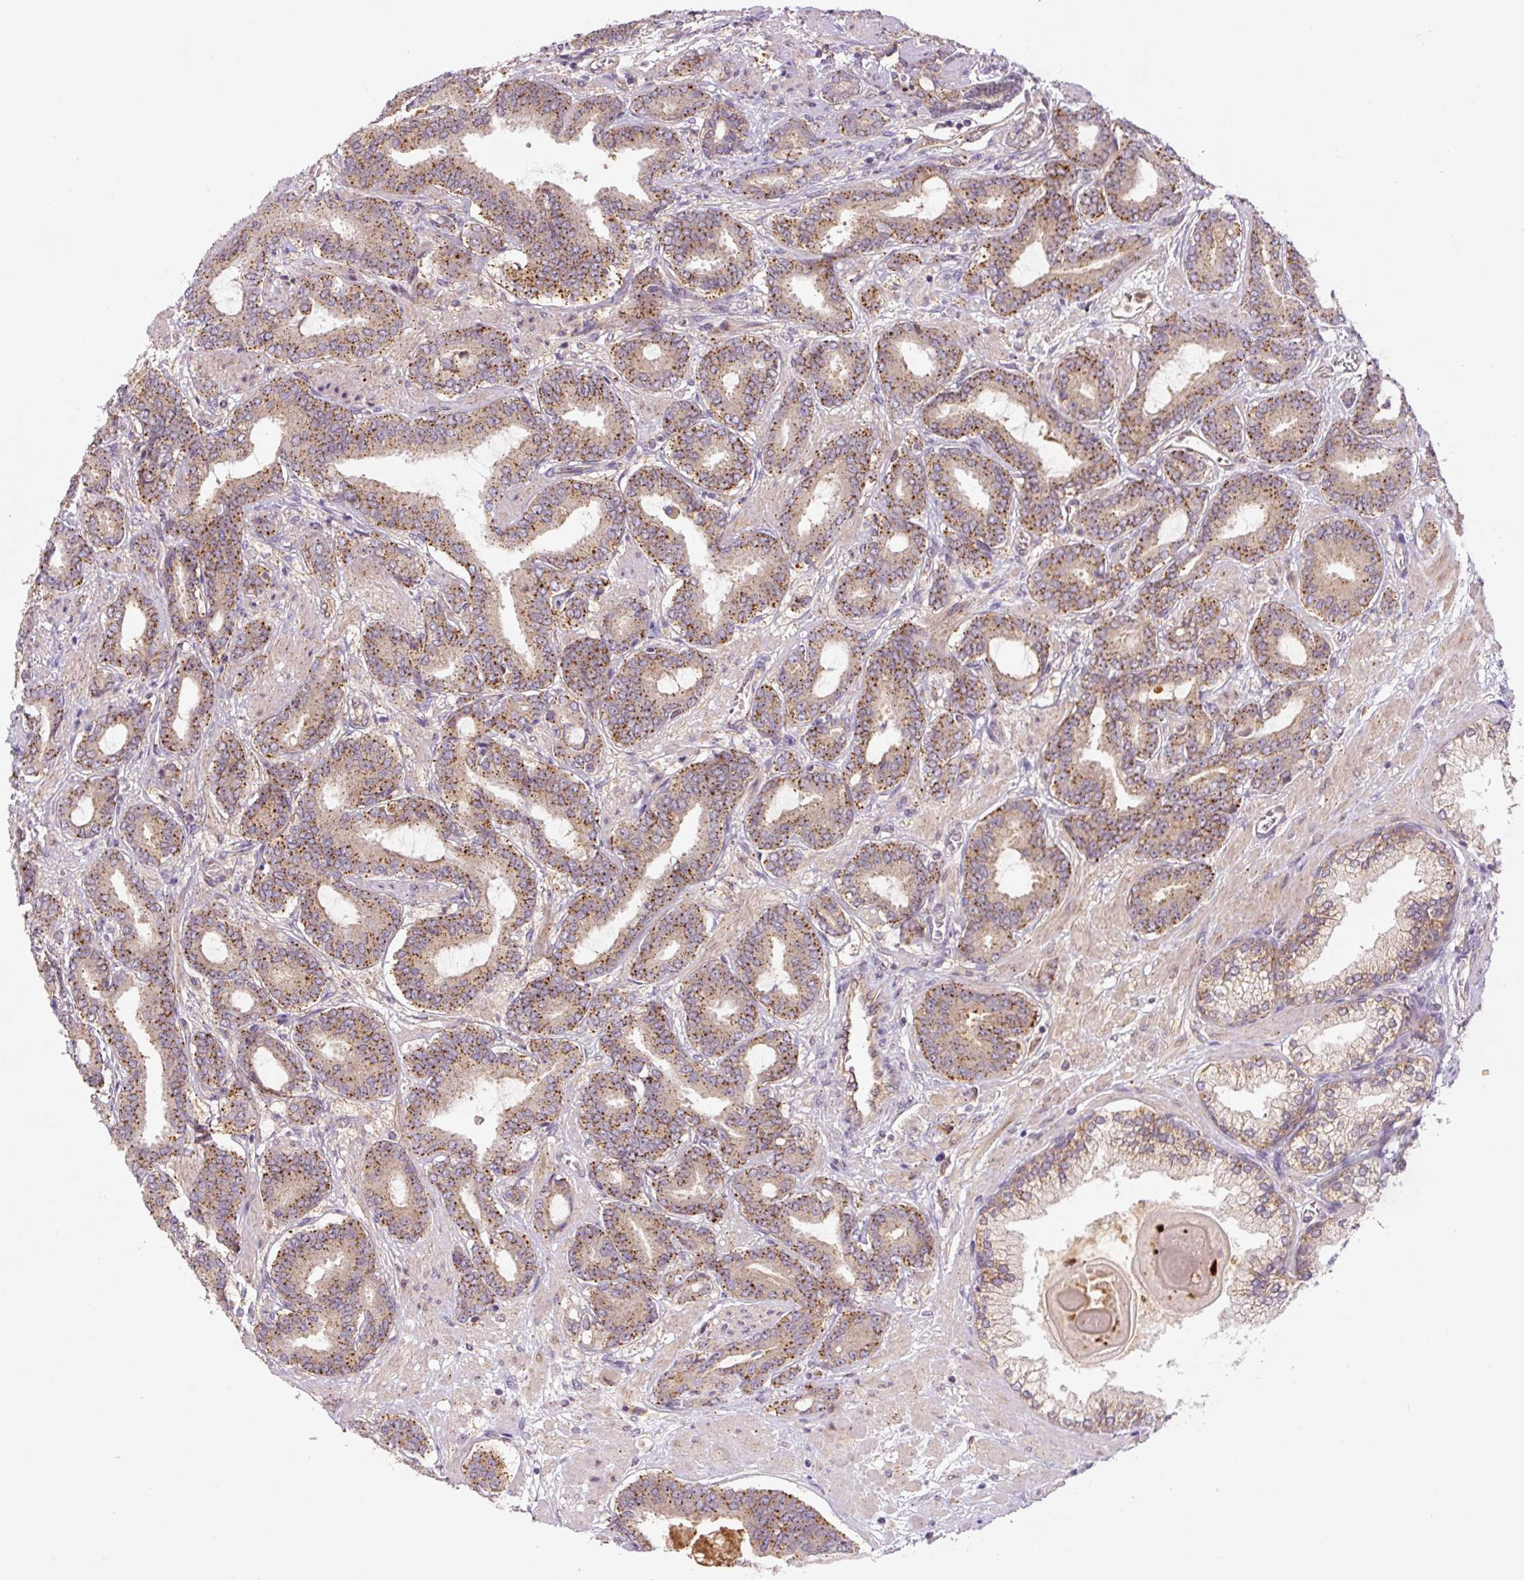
{"staining": {"intensity": "moderate", "quantity": ">75%", "location": "cytoplasmic/membranous"}, "tissue": "prostate cancer", "cell_type": "Tumor cells", "image_type": "cancer", "snomed": [{"axis": "morphology", "description": "Adenocarcinoma, Low grade"}, {"axis": "topography", "description": "Prostate and seminal vesicle, NOS"}], "caption": "Tumor cells show moderate cytoplasmic/membranous expression in about >75% of cells in prostate cancer (low-grade adenocarcinoma). The staining was performed using DAB (3,3'-diaminobenzidine), with brown indicating positive protein expression. Nuclei are stained blue with hematoxylin.", "gene": "ZSWIM7", "patient": {"sex": "male", "age": 61}}